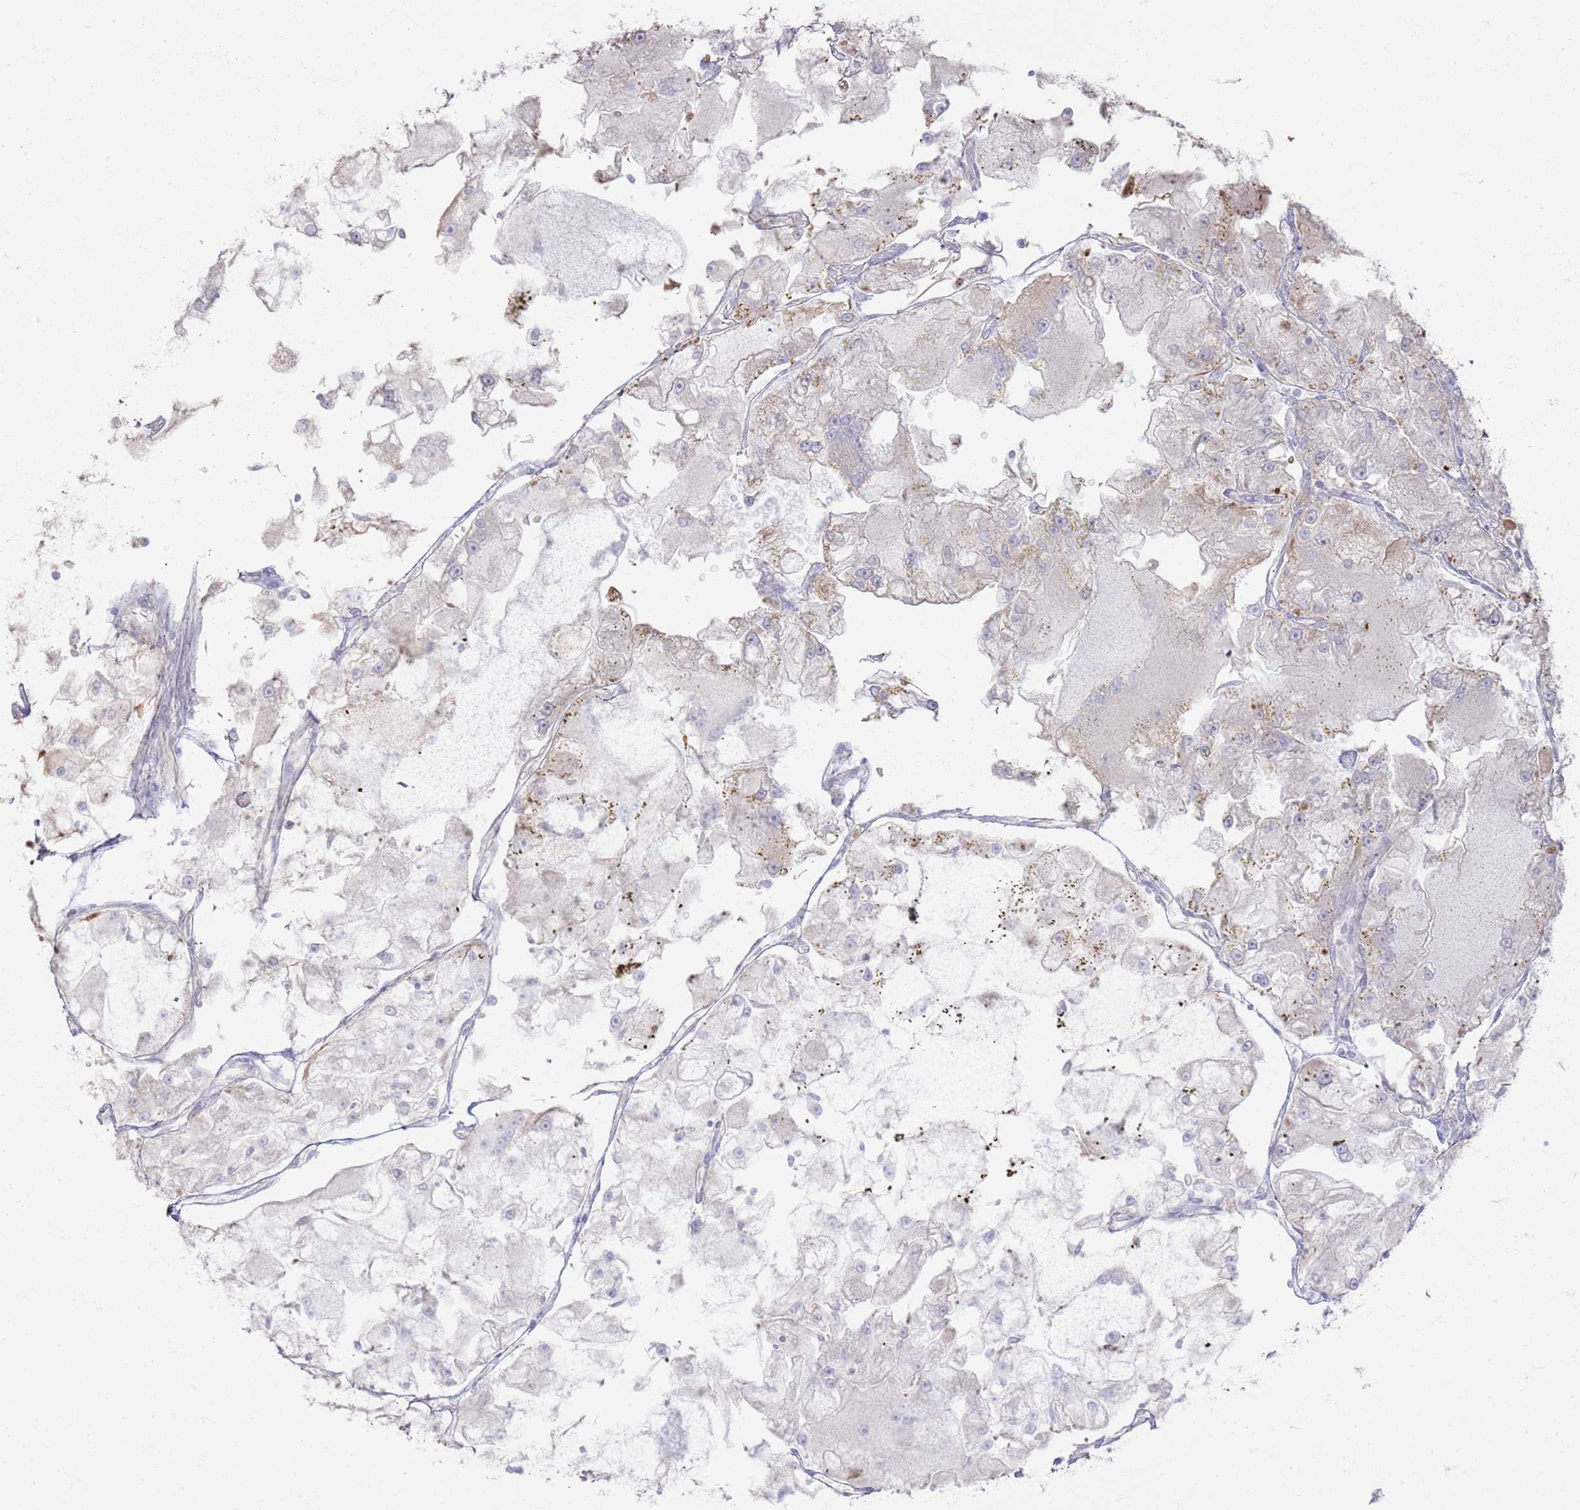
{"staining": {"intensity": "negative", "quantity": "none", "location": "none"}, "tissue": "renal cancer", "cell_type": "Tumor cells", "image_type": "cancer", "snomed": [{"axis": "morphology", "description": "Adenocarcinoma, NOS"}, {"axis": "topography", "description": "Kidney"}], "caption": "Immunohistochemical staining of adenocarcinoma (renal) exhibits no significant positivity in tumor cells. (DAB (3,3'-diaminobenzidine) immunohistochemistry visualized using brightfield microscopy, high magnification).", "gene": "PHF21A", "patient": {"sex": "female", "age": 72}}